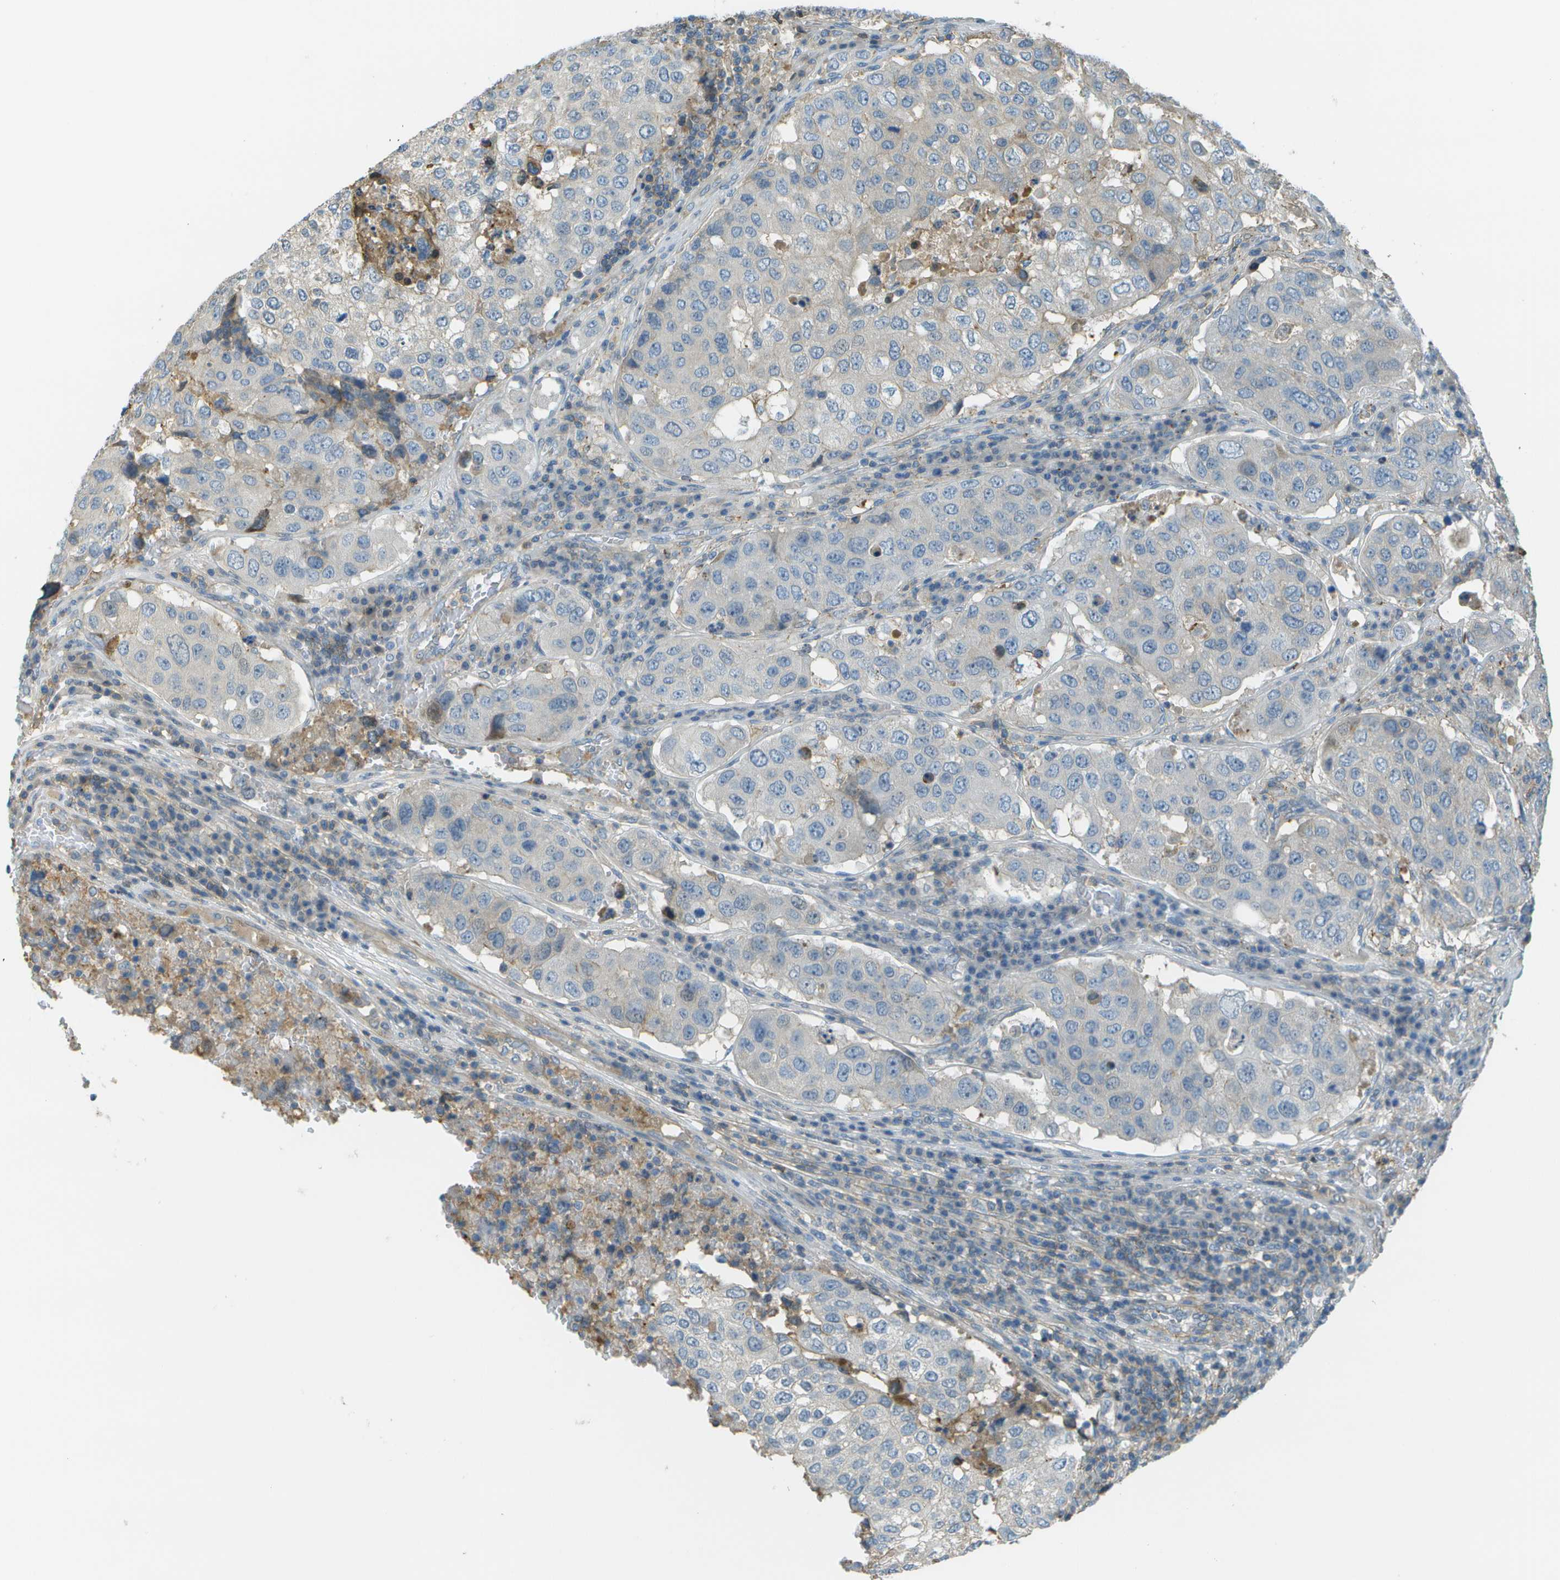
{"staining": {"intensity": "negative", "quantity": "none", "location": "none"}, "tissue": "urothelial cancer", "cell_type": "Tumor cells", "image_type": "cancer", "snomed": [{"axis": "morphology", "description": "Urothelial carcinoma, High grade"}, {"axis": "topography", "description": "Lymph node"}, {"axis": "topography", "description": "Urinary bladder"}], "caption": "Tumor cells are negative for brown protein staining in urothelial cancer.", "gene": "LRRC66", "patient": {"sex": "male", "age": 51}}